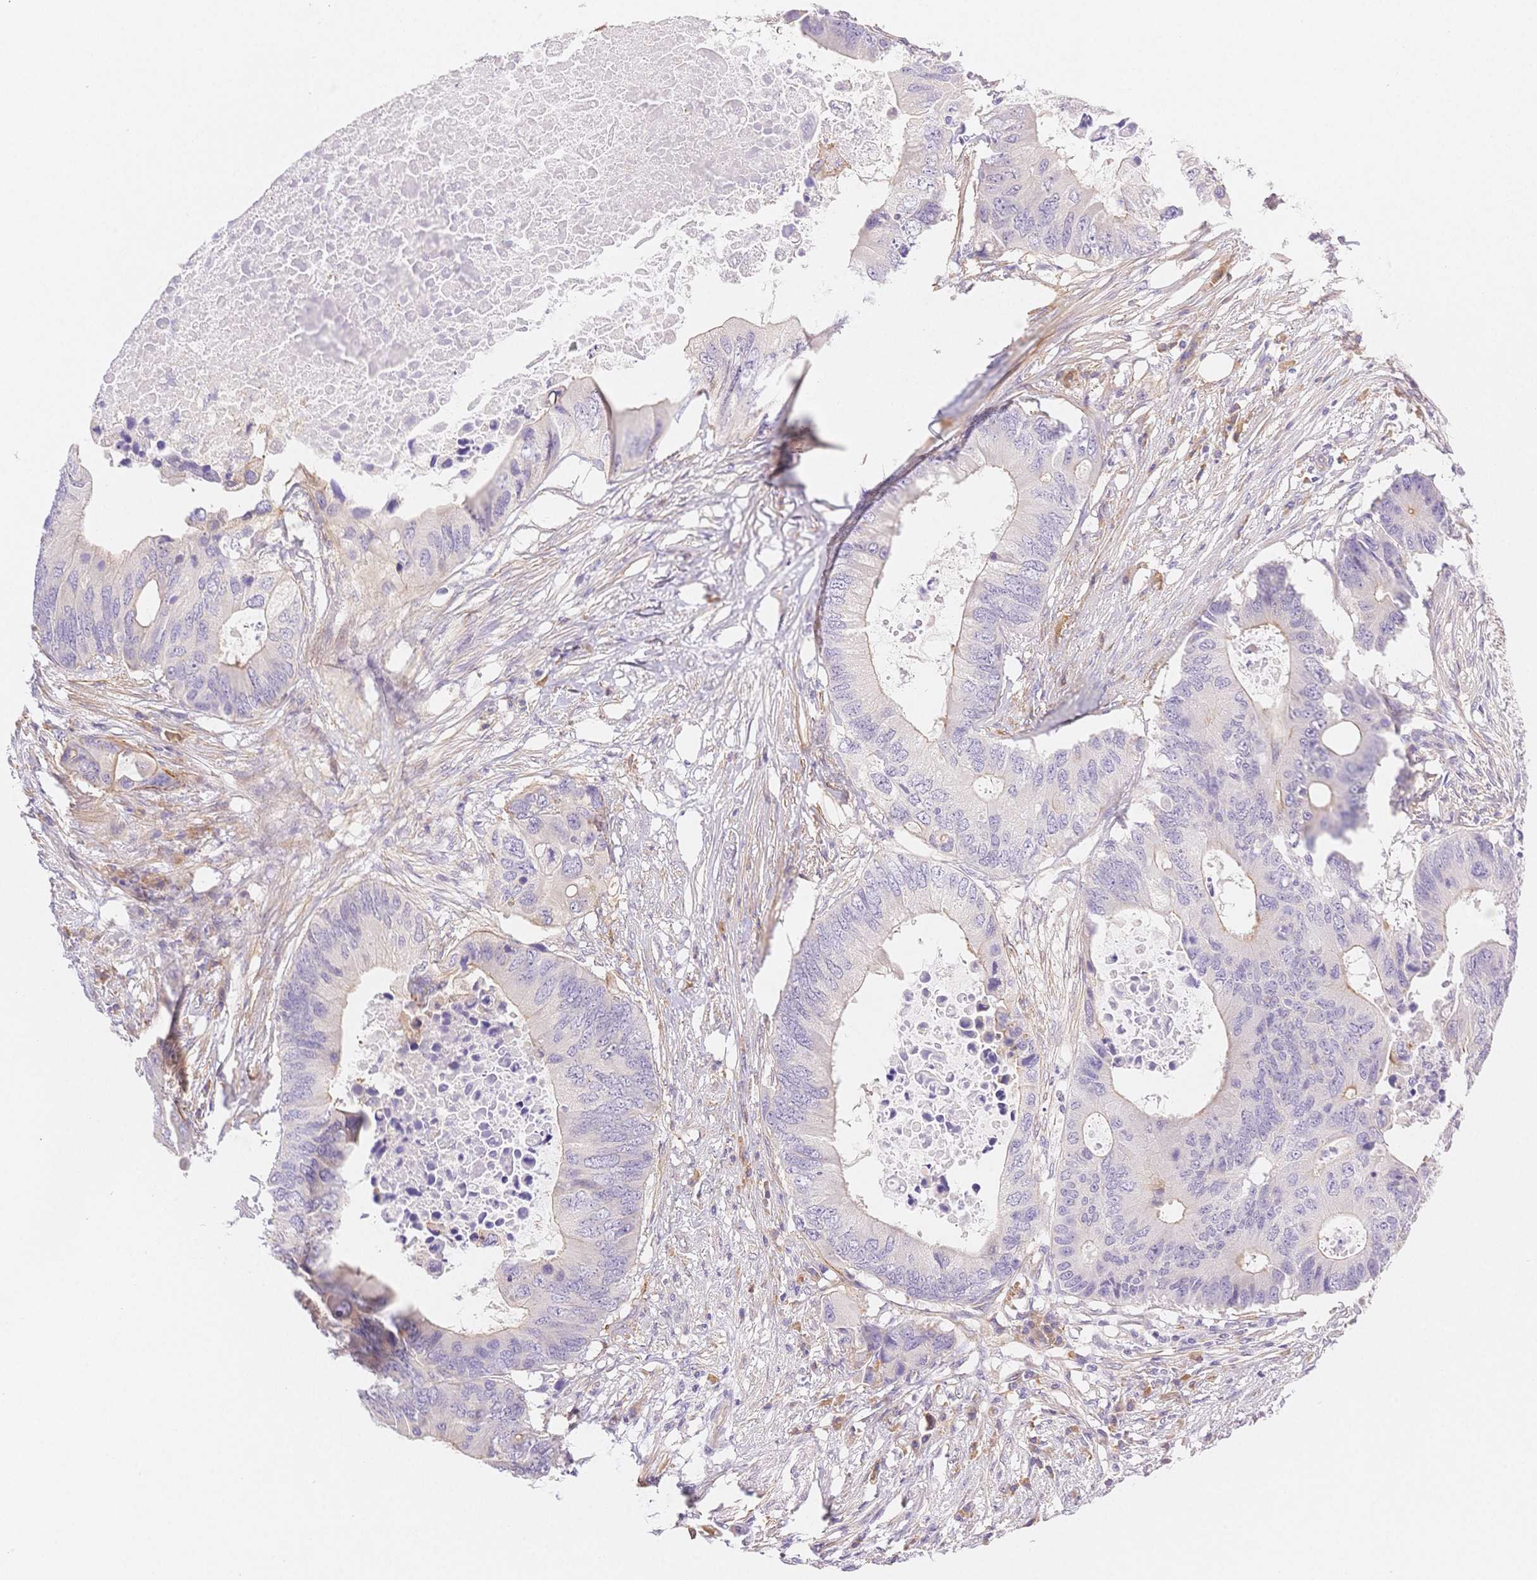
{"staining": {"intensity": "weak", "quantity": "<25%", "location": "cytoplasmic/membranous"}, "tissue": "colorectal cancer", "cell_type": "Tumor cells", "image_type": "cancer", "snomed": [{"axis": "morphology", "description": "Adenocarcinoma, NOS"}, {"axis": "topography", "description": "Colon"}], "caption": "Adenocarcinoma (colorectal) stained for a protein using immunohistochemistry (IHC) shows no staining tumor cells.", "gene": "CSN1S1", "patient": {"sex": "male", "age": 71}}